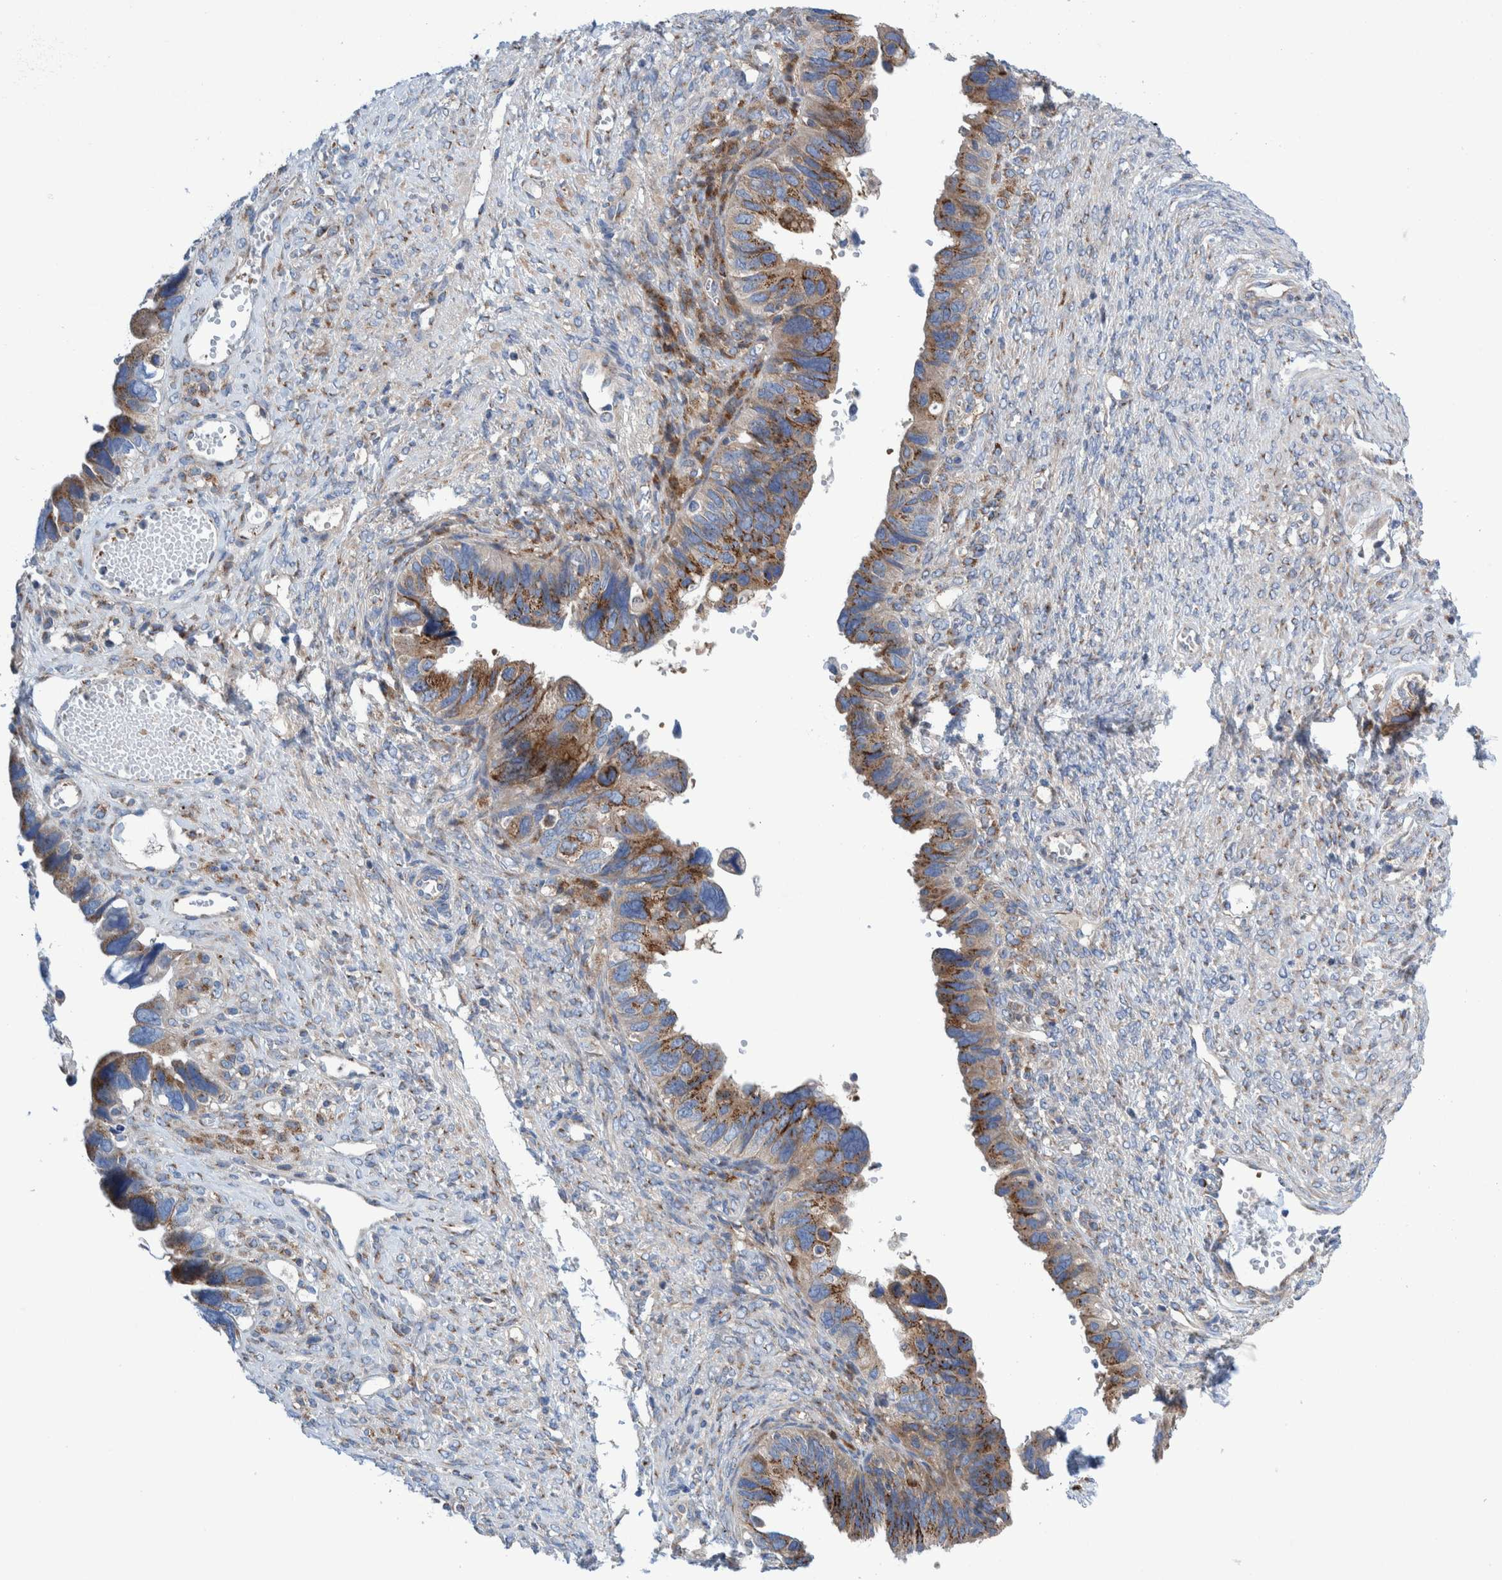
{"staining": {"intensity": "moderate", "quantity": ">75%", "location": "cytoplasmic/membranous"}, "tissue": "ovarian cancer", "cell_type": "Tumor cells", "image_type": "cancer", "snomed": [{"axis": "morphology", "description": "Cystadenocarcinoma, serous, NOS"}, {"axis": "topography", "description": "Ovary"}], "caption": "Moderate cytoplasmic/membranous protein staining is seen in approximately >75% of tumor cells in ovarian cancer. The protein of interest is shown in brown color, while the nuclei are stained blue.", "gene": "TRIM58", "patient": {"sex": "female", "age": 79}}